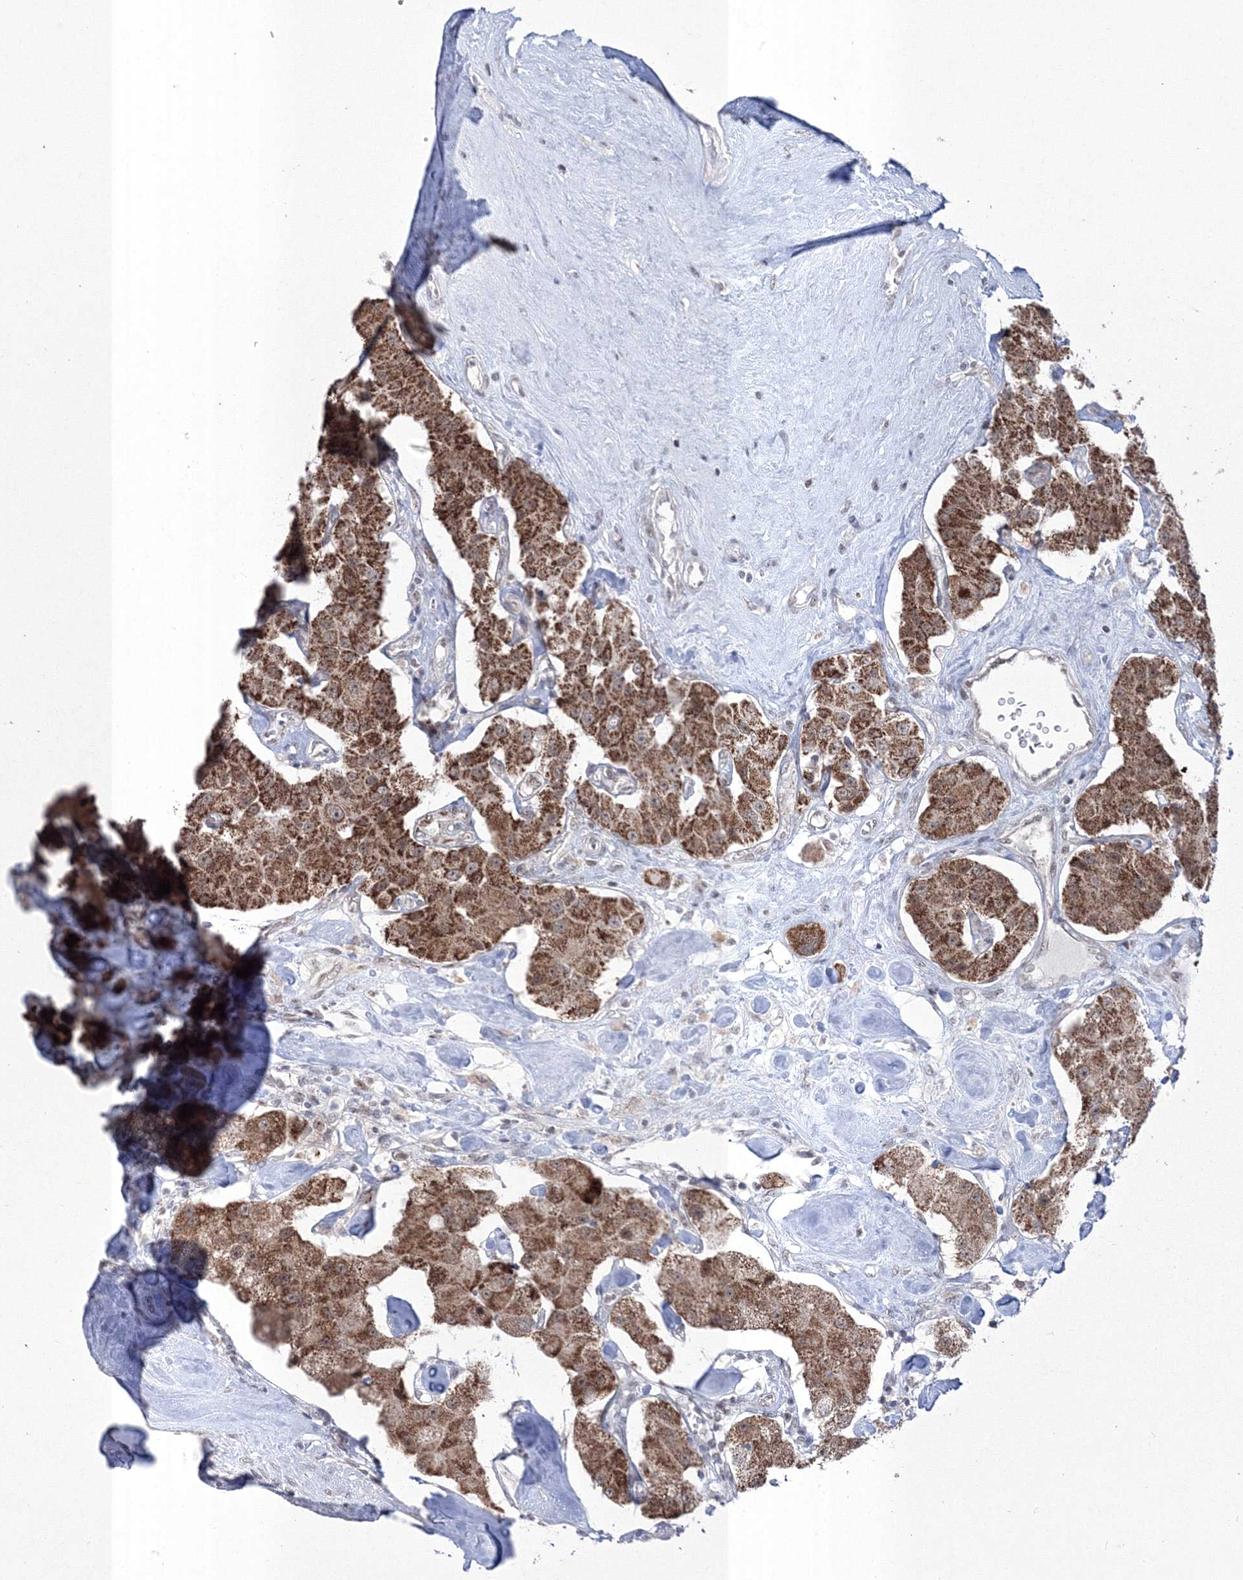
{"staining": {"intensity": "strong", "quantity": ">75%", "location": "cytoplasmic/membranous"}, "tissue": "carcinoid", "cell_type": "Tumor cells", "image_type": "cancer", "snomed": [{"axis": "morphology", "description": "Carcinoid, malignant, NOS"}, {"axis": "topography", "description": "Pancreas"}], "caption": "This photomicrograph exhibits immunohistochemistry (IHC) staining of human carcinoid (malignant), with high strong cytoplasmic/membranous expression in approximately >75% of tumor cells.", "gene": "GRSF1", "patient": {"sex": "male", "age": 41}}